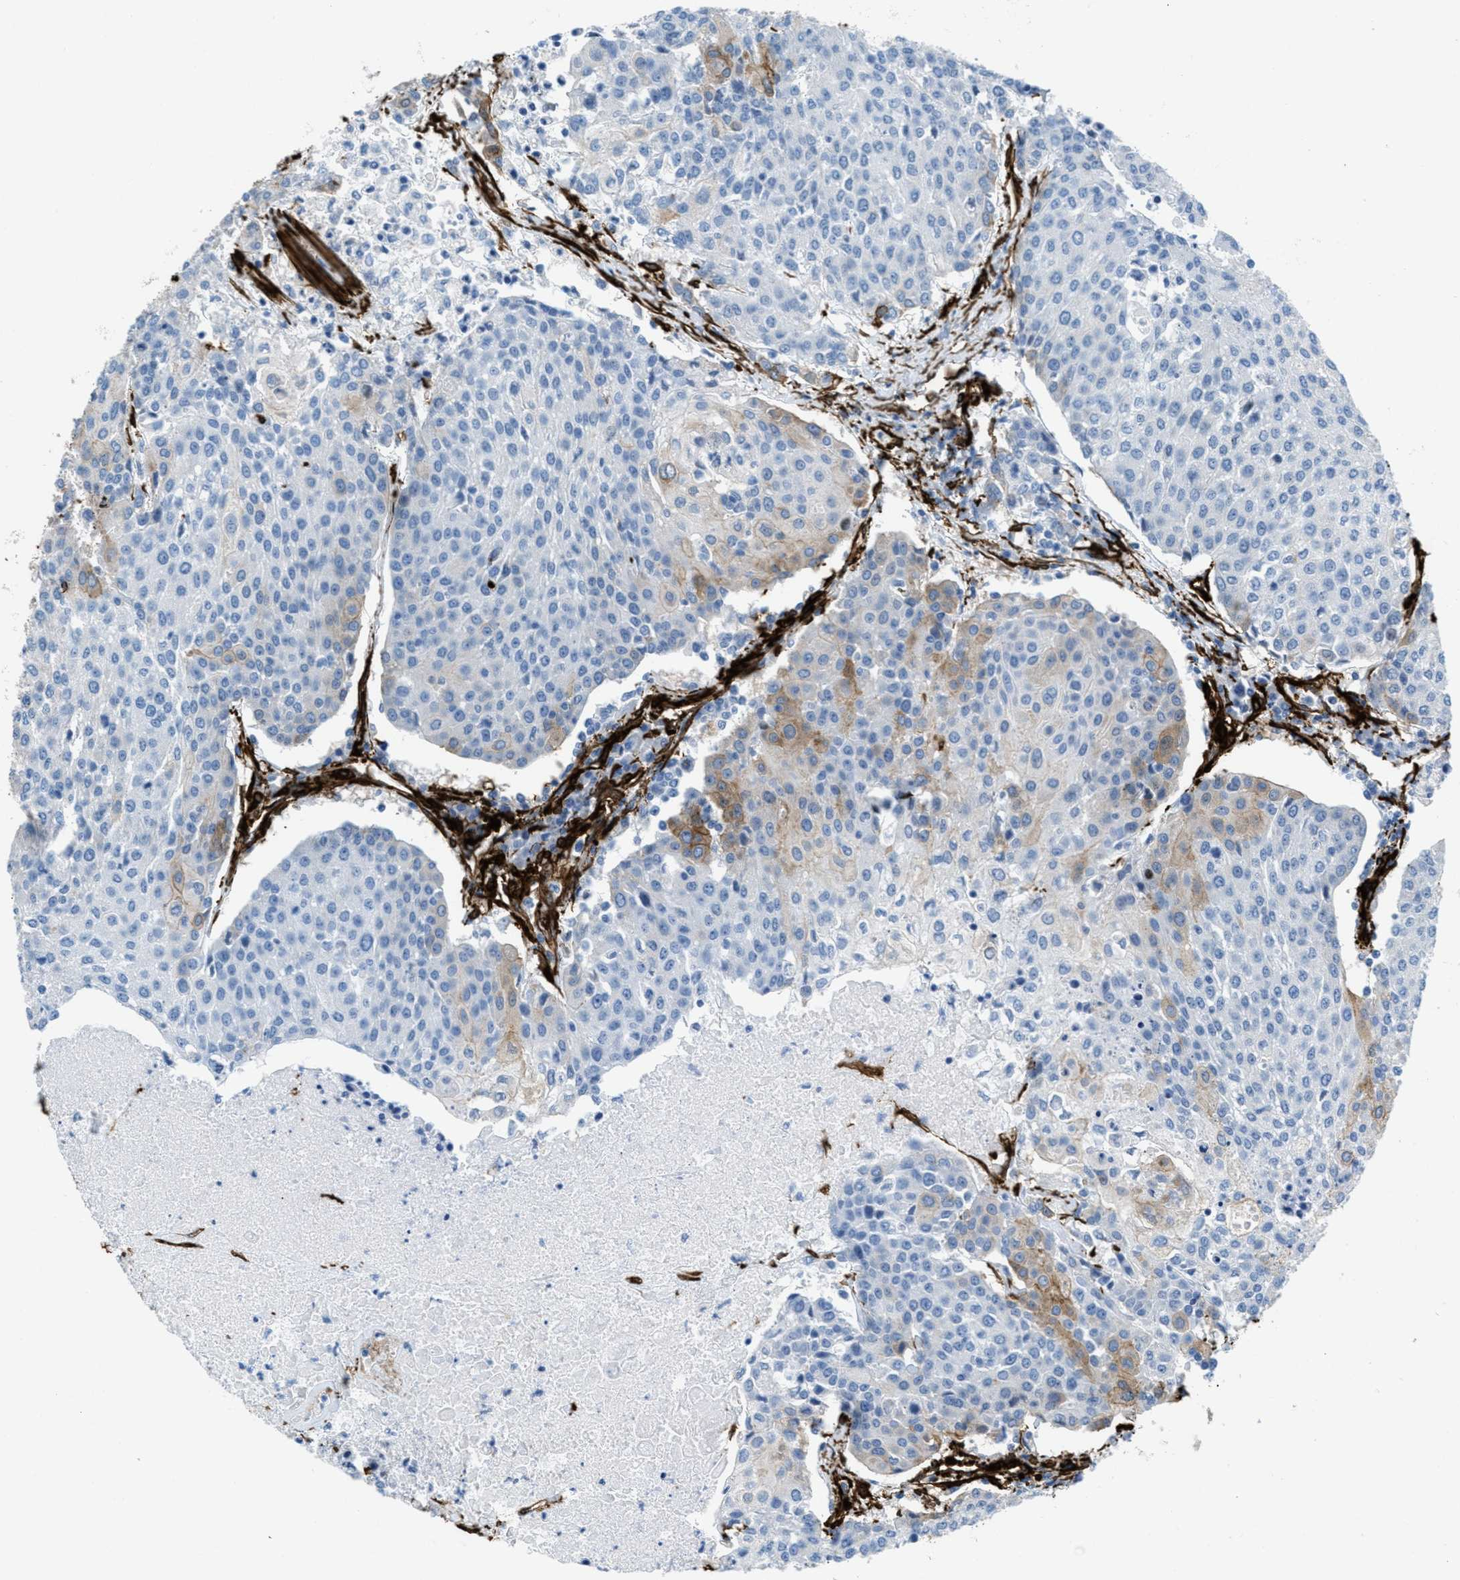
{"staining": {"intensity": "weak", "quantity": "<25%", "location": "cytoplasmic/membranous"}, "tissue": "urothelial cancer", "cell_type": "Tumor cells", "image_type": "cancer", "snomed": [{"axis": "morphology", "description": "Urothelial carcinoma, High grade"}, {"axis": "topography", "description": "Urinary bladder"}], "caption": "There is no significant positivity in tumor cells of urothelial cancer.", "gene": "CALD1", "patient": {"sex": "female", "age": 85}}